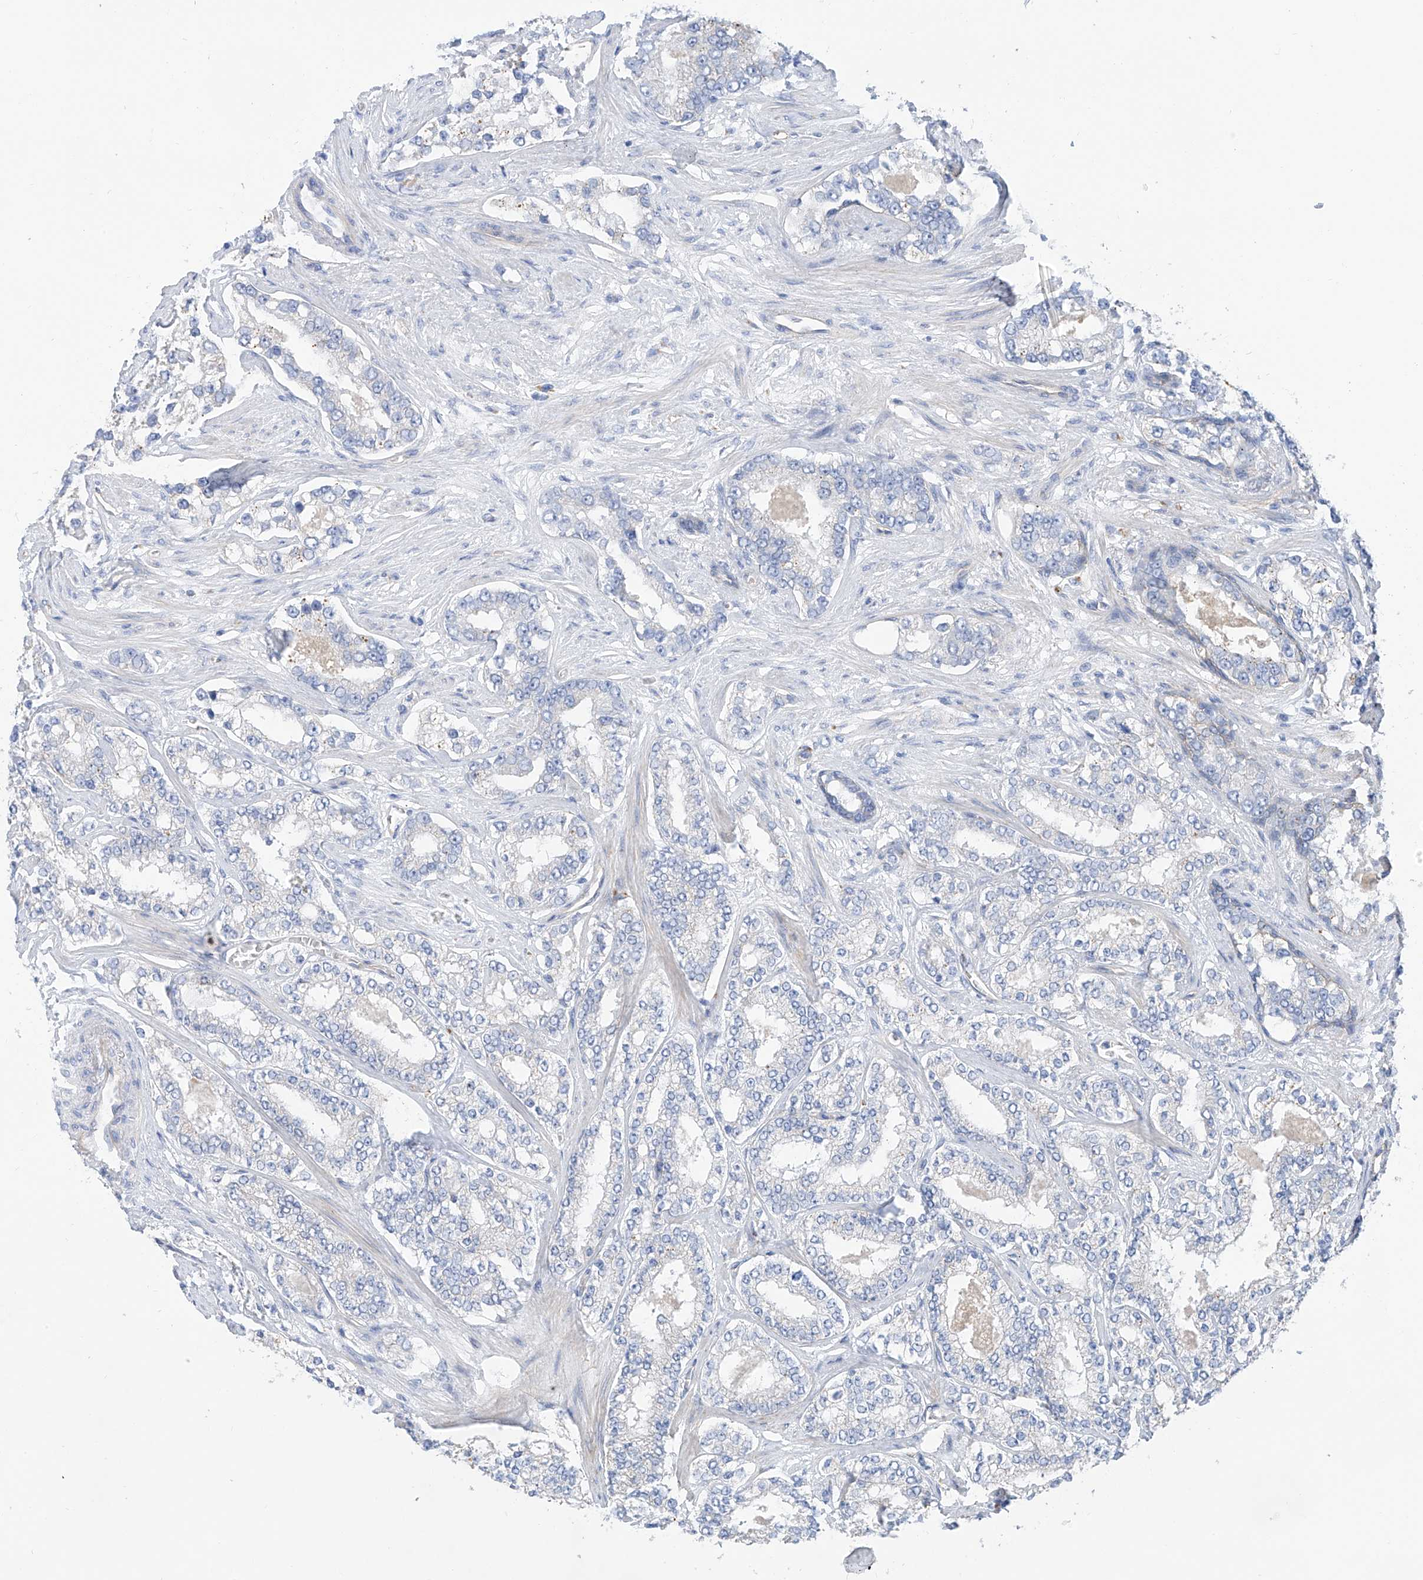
{"staining": {"intensity": "negative", "quantity": "none", "location": "none"}, "tissue": "prostate cancer", "cell_type": "Tumor cells", "image_type": "cancer", "snomed": [{"axis": "morphology", "description": "Normal tissue, NOS"}, {"axis": "morphology", "description": "Adenocarcinoma, High grade"}, {"axis": "topography", "description": "Prostate"}], "caption": "DAB (3,3'-diaminobenzidine) immunohistochemical staining of prostate cancer demonstrates no significant staining in tumor cells. The staining is performed using DAB brown chromogen with nuclei counter-stained in using hematoxylin.", "gene": "ITGA9", "patient": {"sex": "male", "age": 83}}